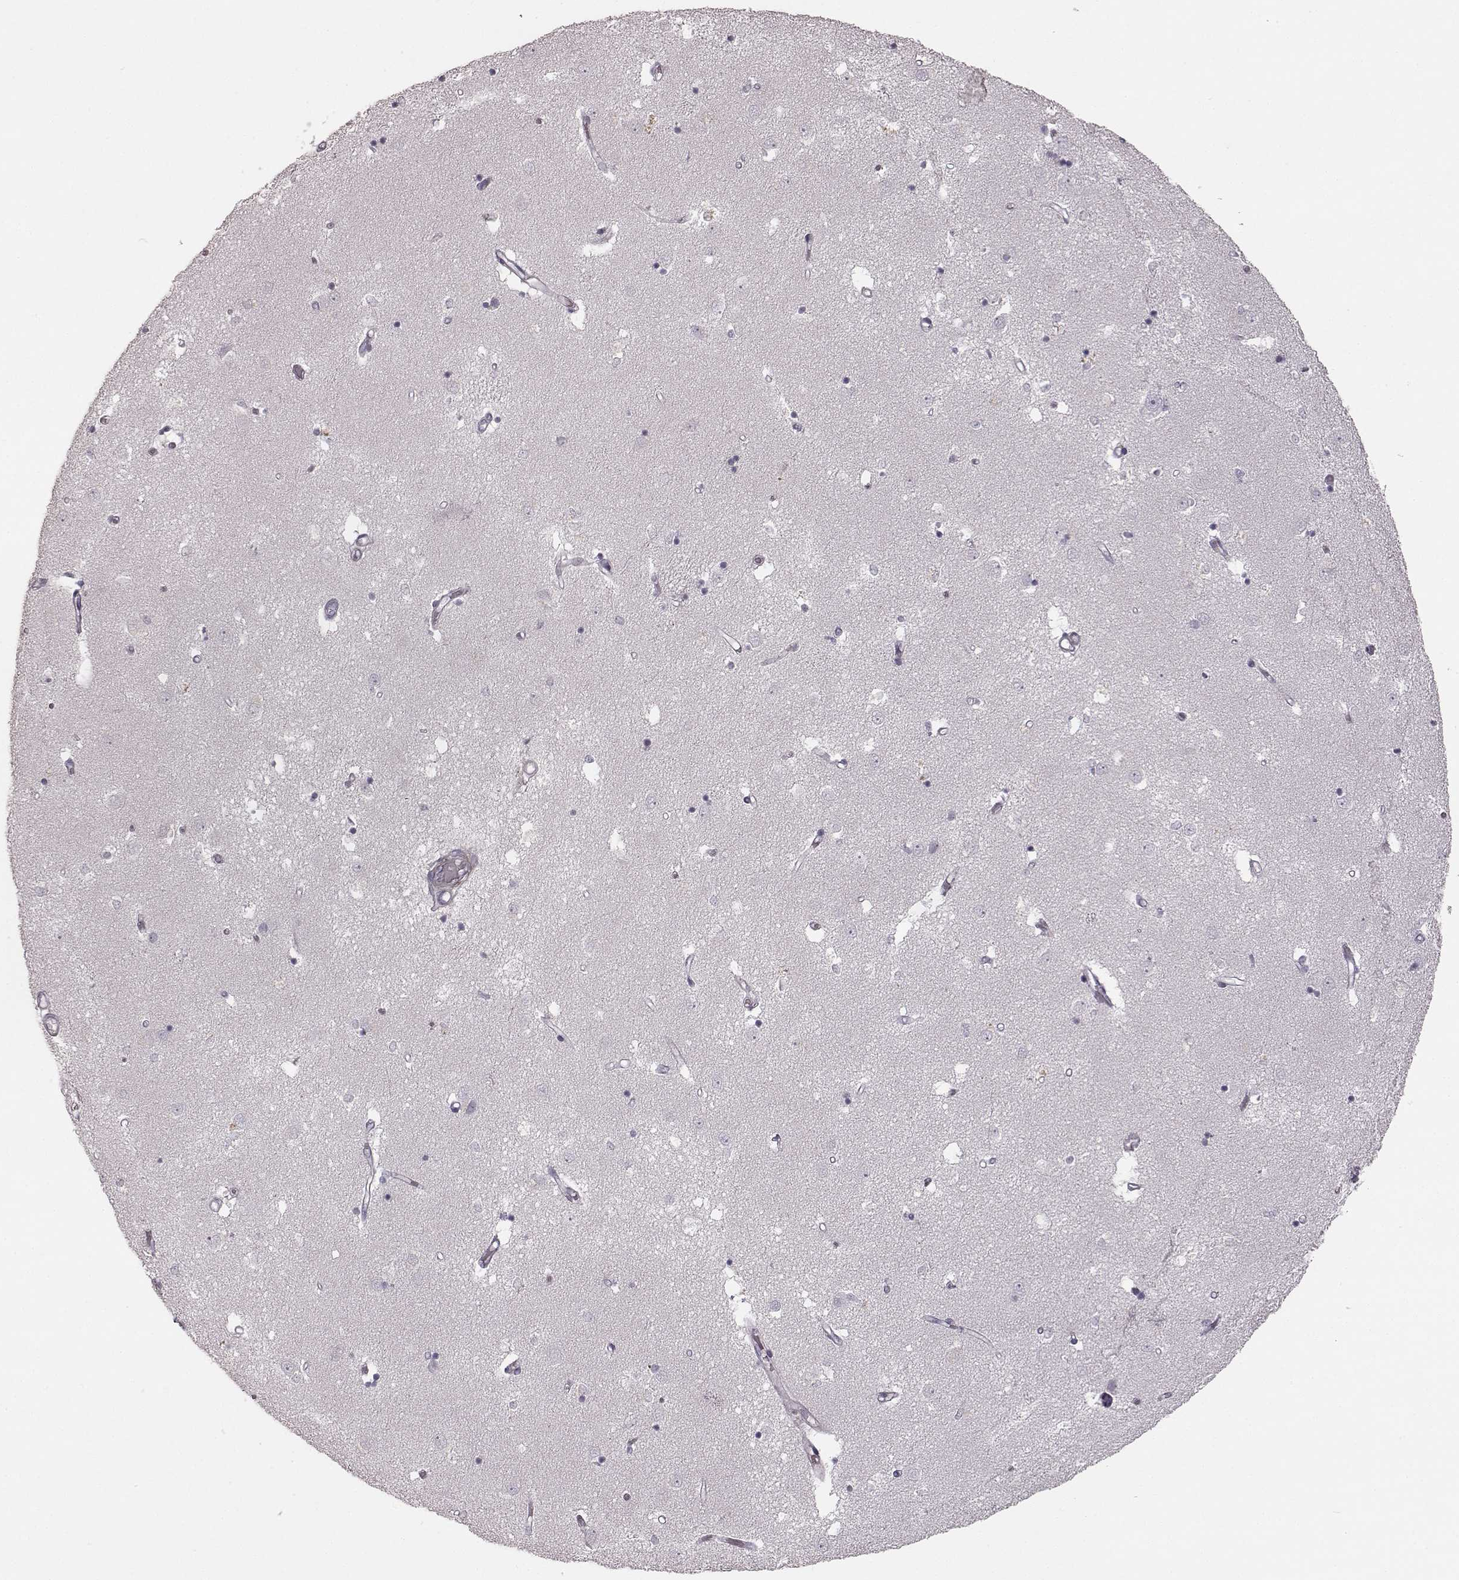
{"staining": {"intensity": "negative", "quantity": "none", "location": "none"}, "tissue": "caudate", "cell_type": "Glial cells", "image_type": "normal", "snomed": [{"axis": "morphology", "description": "Normal tissue, NOS"}, {"axis": "topography", "description": "Lateral ventricle wall"}], "caption": "This is an IHC image of normal caudate. There is no staining in glial cells.", "gene": "PRLHR", "patient": {"sex": "male", "age": 54}}